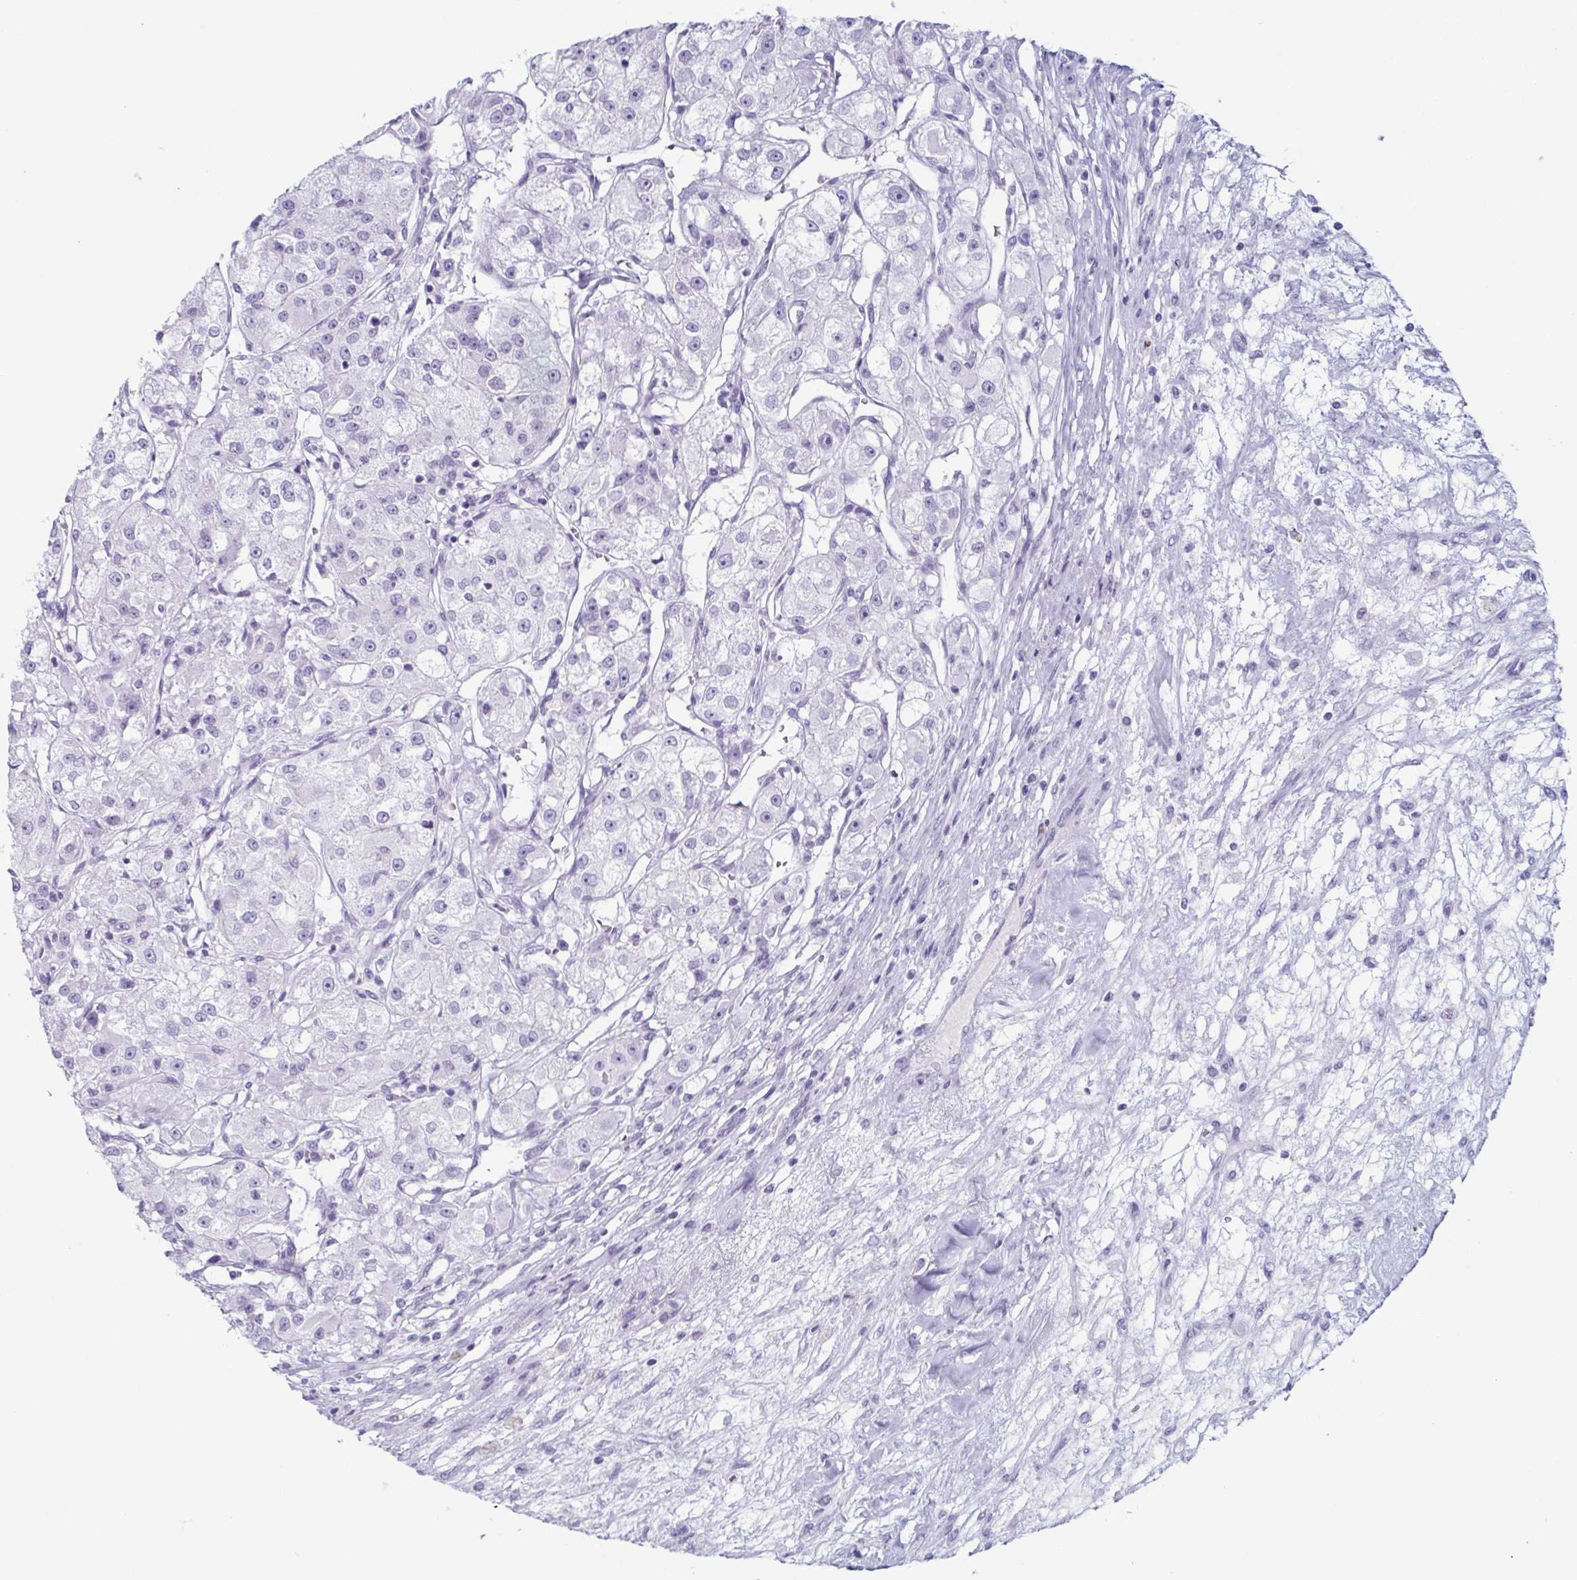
{"staining": {"intensity": "negative", "quantity": "none", "location": "none"}, "tissue": "renal cancer", "cell_type": "Tumor cells", "image_type": "cancer", "snomed": [{"axis": "morphology", "description": "Adenocarcinoma, NOS"}, {"axis": "topography", "description": "Kidney"}], "caption": "DAB immunohistochemical staining of human adenocarcinoma (renal) exhibits no significant staining in tumor cells.", "gene": "ENKUR", "patient": {"sex": "female", "age": 63}}